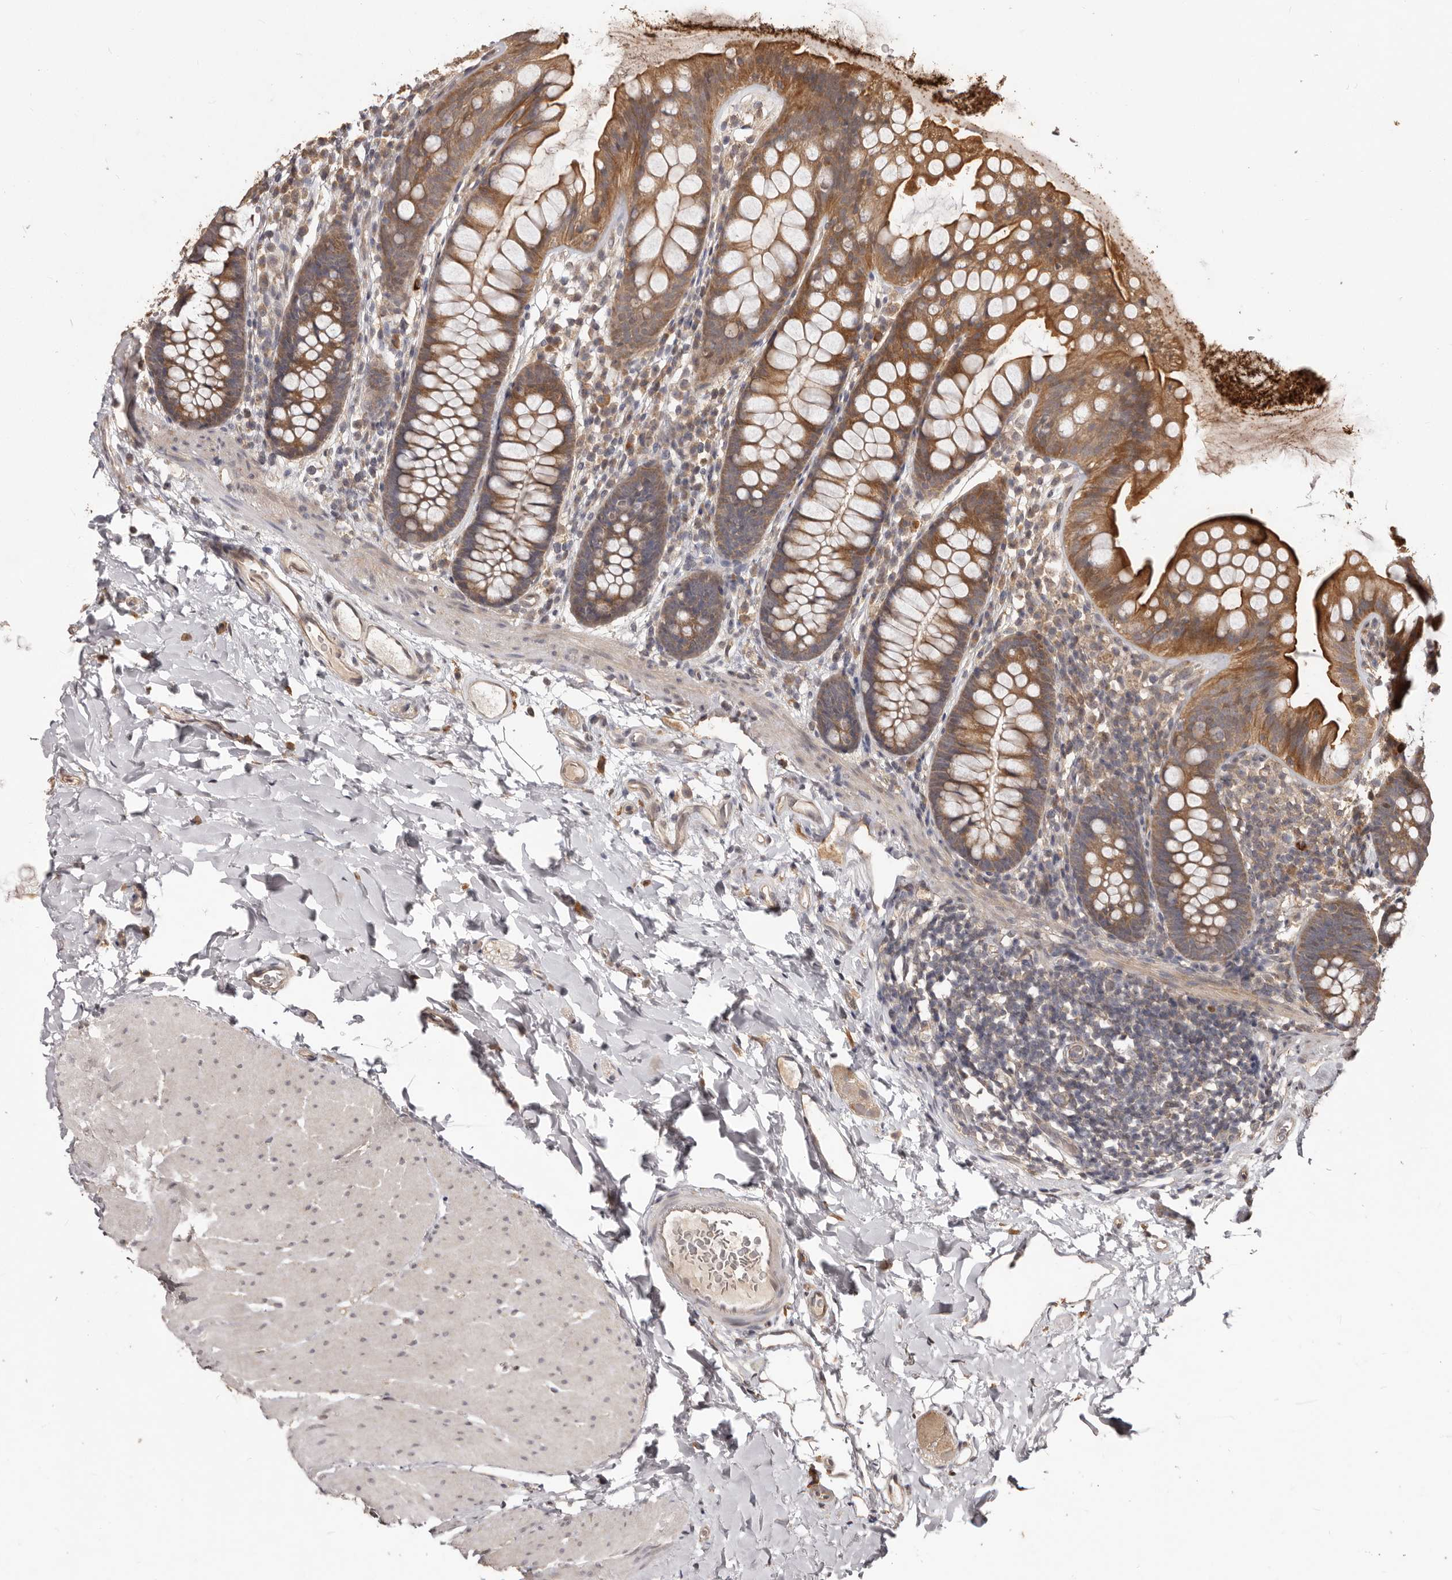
{"staining": {"intensity": "moderate", "quantity": ">75%", "location": "cytoplasmic/membranous"}, "tissue": "colon", "cell_type": "Endothelial cells", "image_type": "normal", "snomed": [{"axis": "morphology", "description": "Normal tissue, NOS"}, {"axis": "topography", "description": "Colon"}], "caption": "A brown stain highlights moderate cytoplasmic/membranous staining of a protein in endothelial cells of benign colon. (Brightfield microscopy of DAB IHC at high magnification).", "gene": "MTO1", "patient": {"sex": "female", "age": 62}}